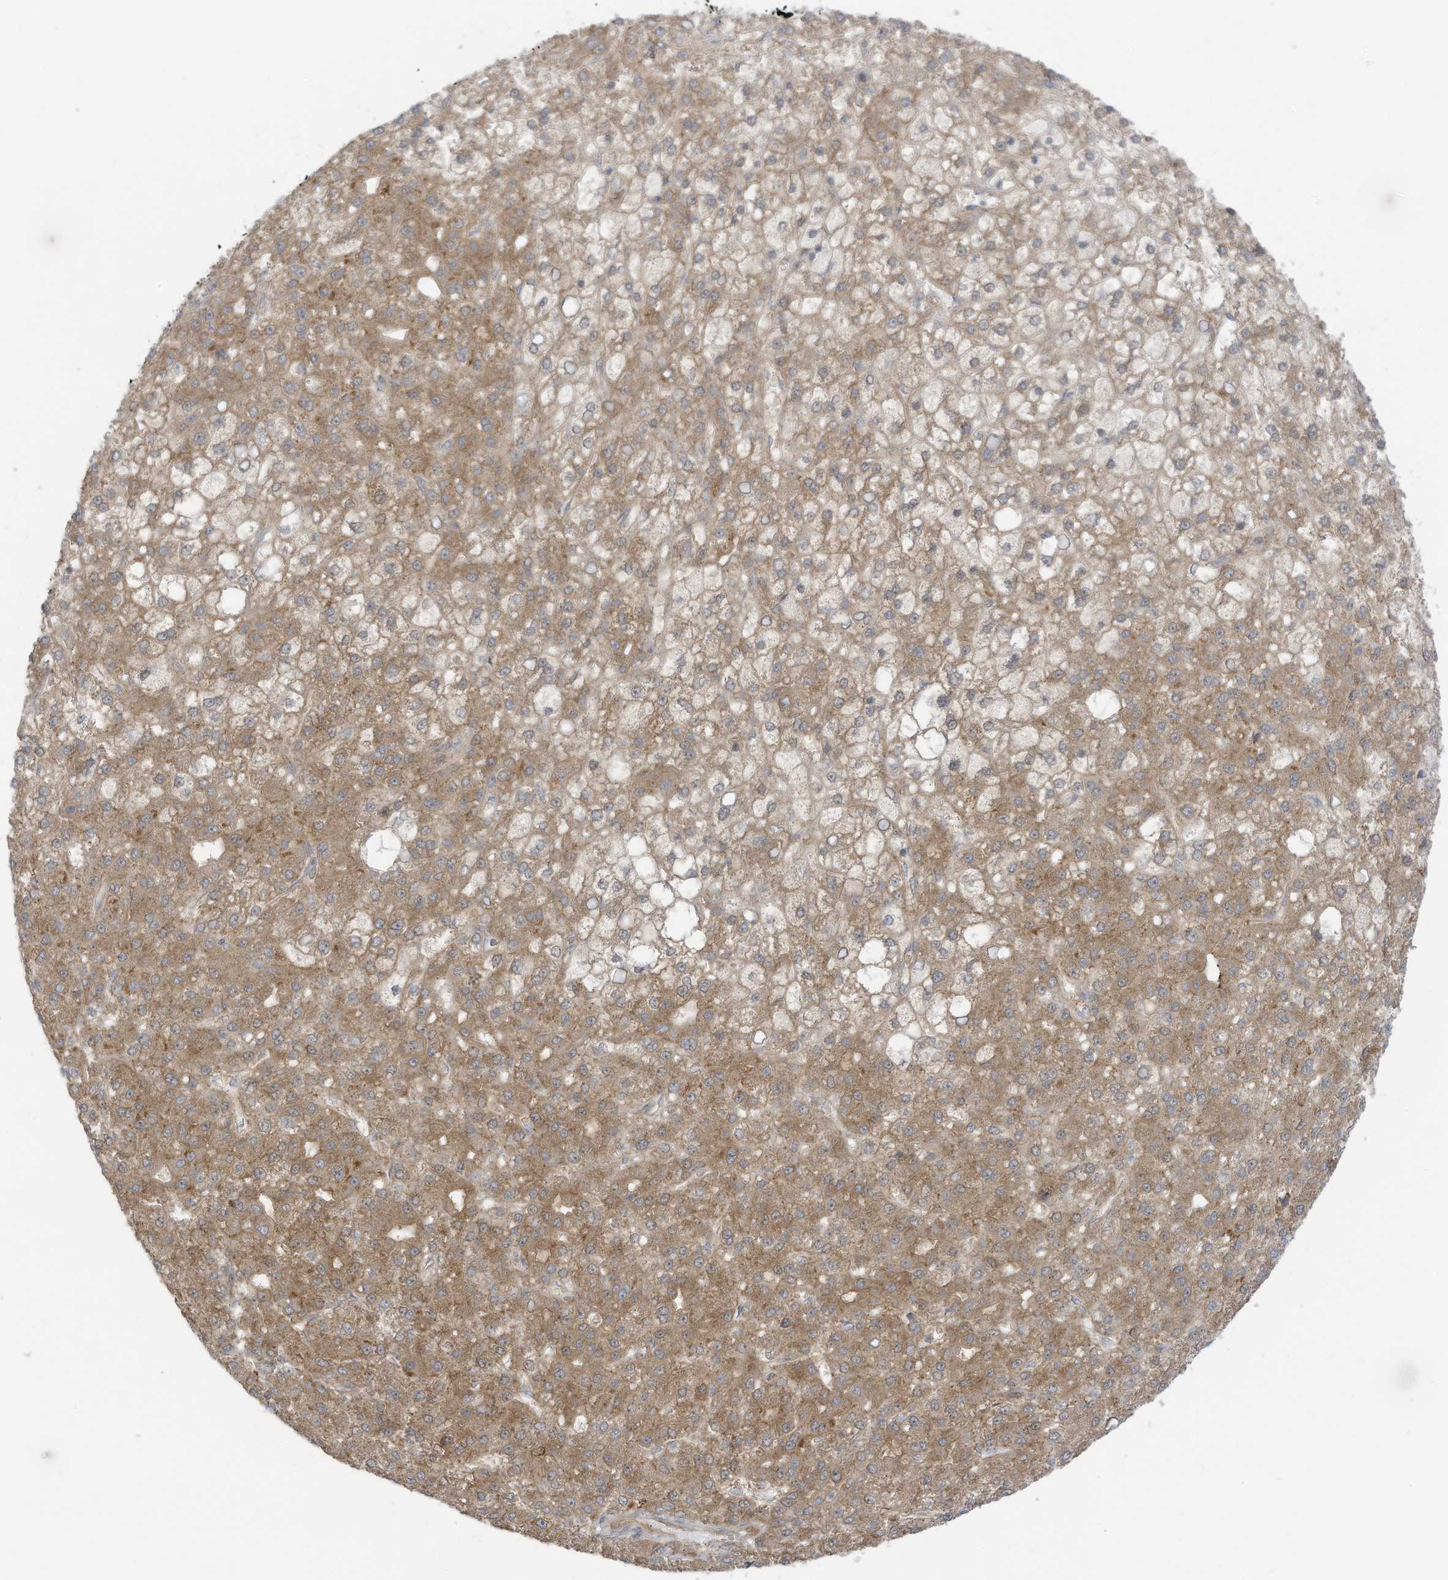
{"staining": {"intensity": "moderate", "quantity": ">75%", "location": "cytoplasmic/membranous"}, "tissue": "liver cancer", "cell_type": "Tumor cells", "image_type": "cancer", "snomed": [{"axis": "morphology", "description": "Carcinoma, Hepatocellular, NOS"}, {"axis": "topography", "description": "Liver"}], "caption": "Immunohistochemical staining of liver hepatocellular carcinoma exhibits medium levels of moderate cytoplasmic/membranous staining in approximately >75% of tumor cells.", "gene": "REPS1", "patient": {"sex": "male", "age": 67}}